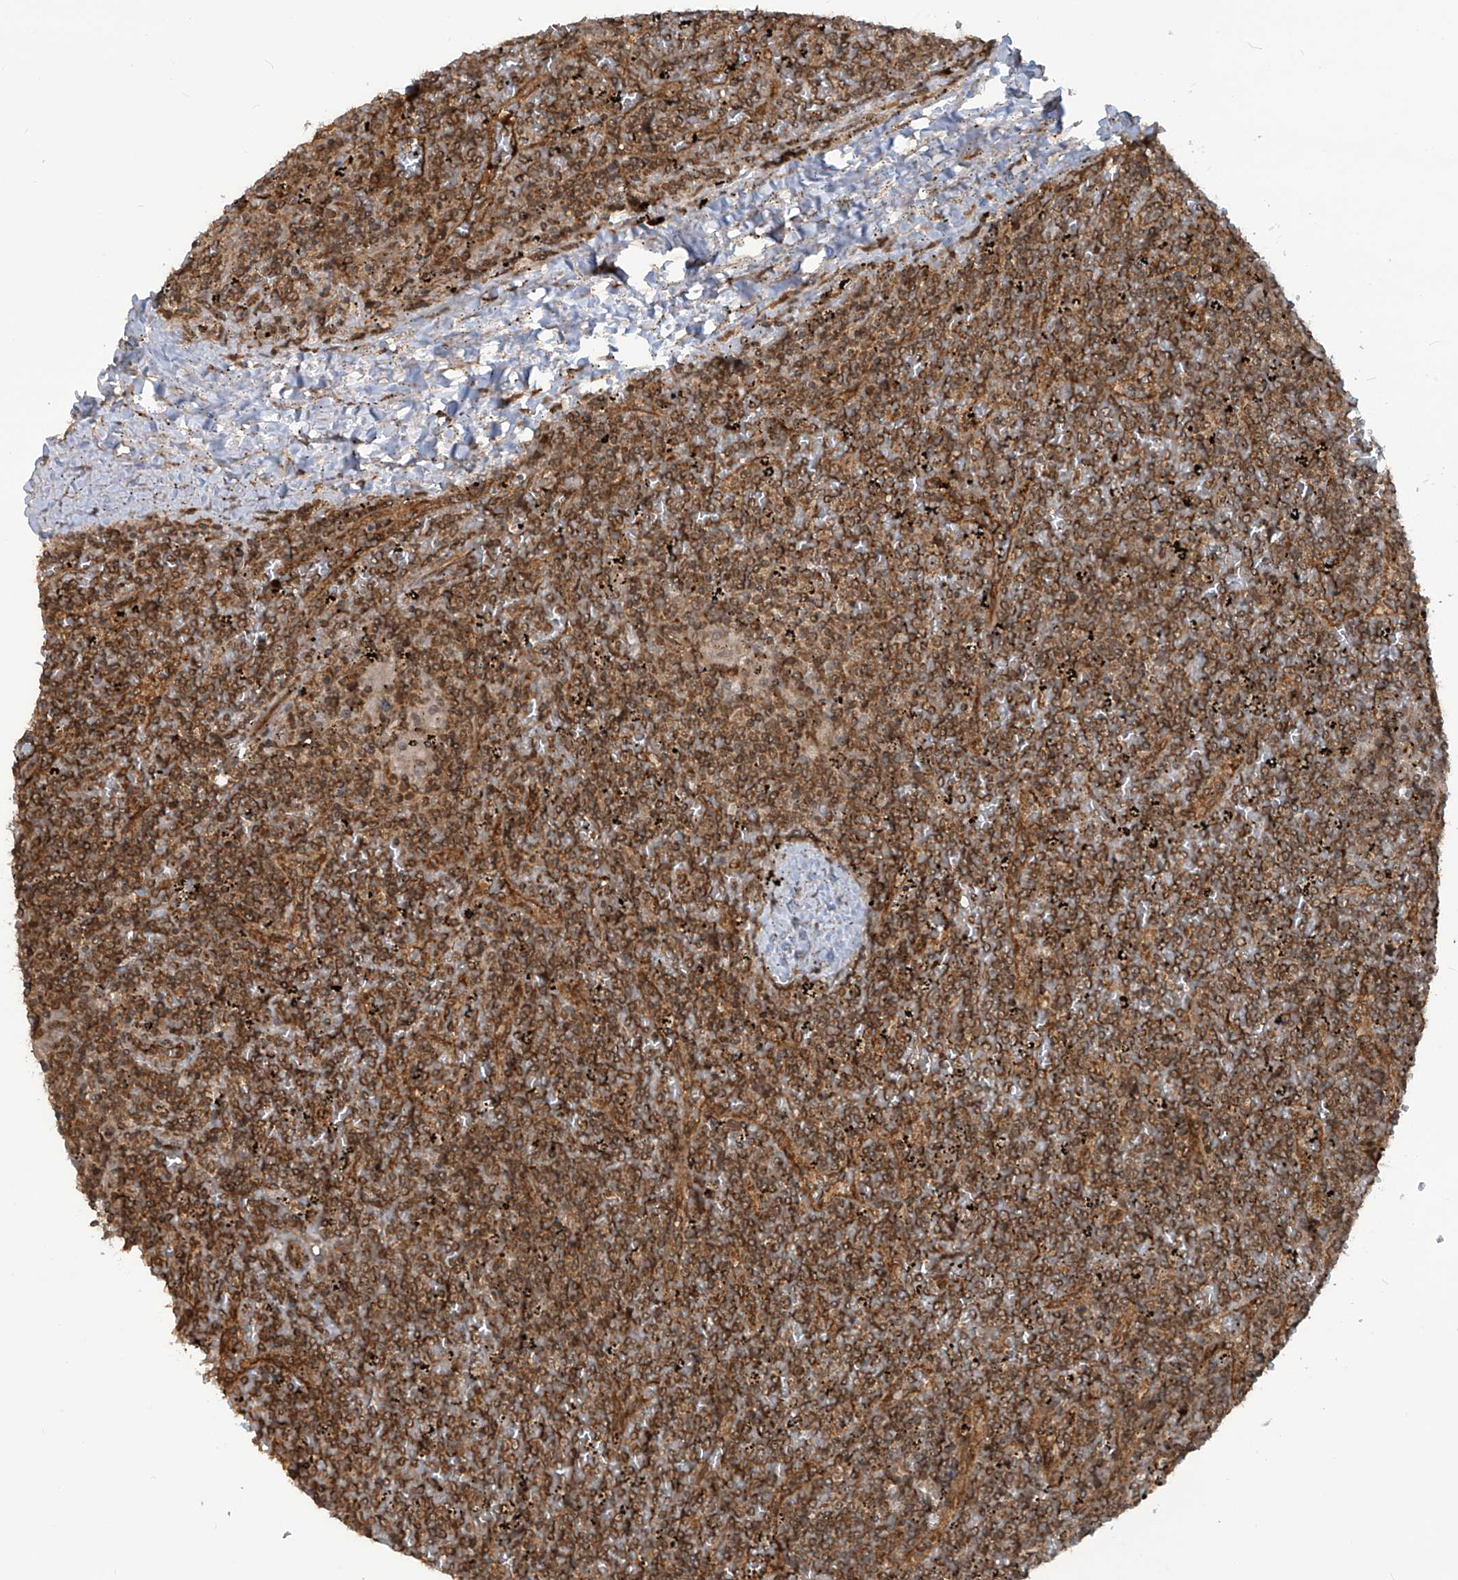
{"staining": {"intensity": "moderate", "quantity": ">75%", "location": "cytoplasmic/membranous"}, "tissue": "lymphoma", "cell_type": "Tumor cells", "image_type": "cancer", "snomed": [{"axis": "morphology", "description": "Malignant lymphoma, non-Hodgkin's type, Low grade"}, {"axis": "topography", "description": "Spleen"}], "caption": "Moderate cytoplasmic/membranous expression is present in about >75% of tumor cells in malignant lymphoma, non-Hodgkin's type (low-grade).", "gene": "TRIM67", "patient": {"sex": "female", "age": 19}}